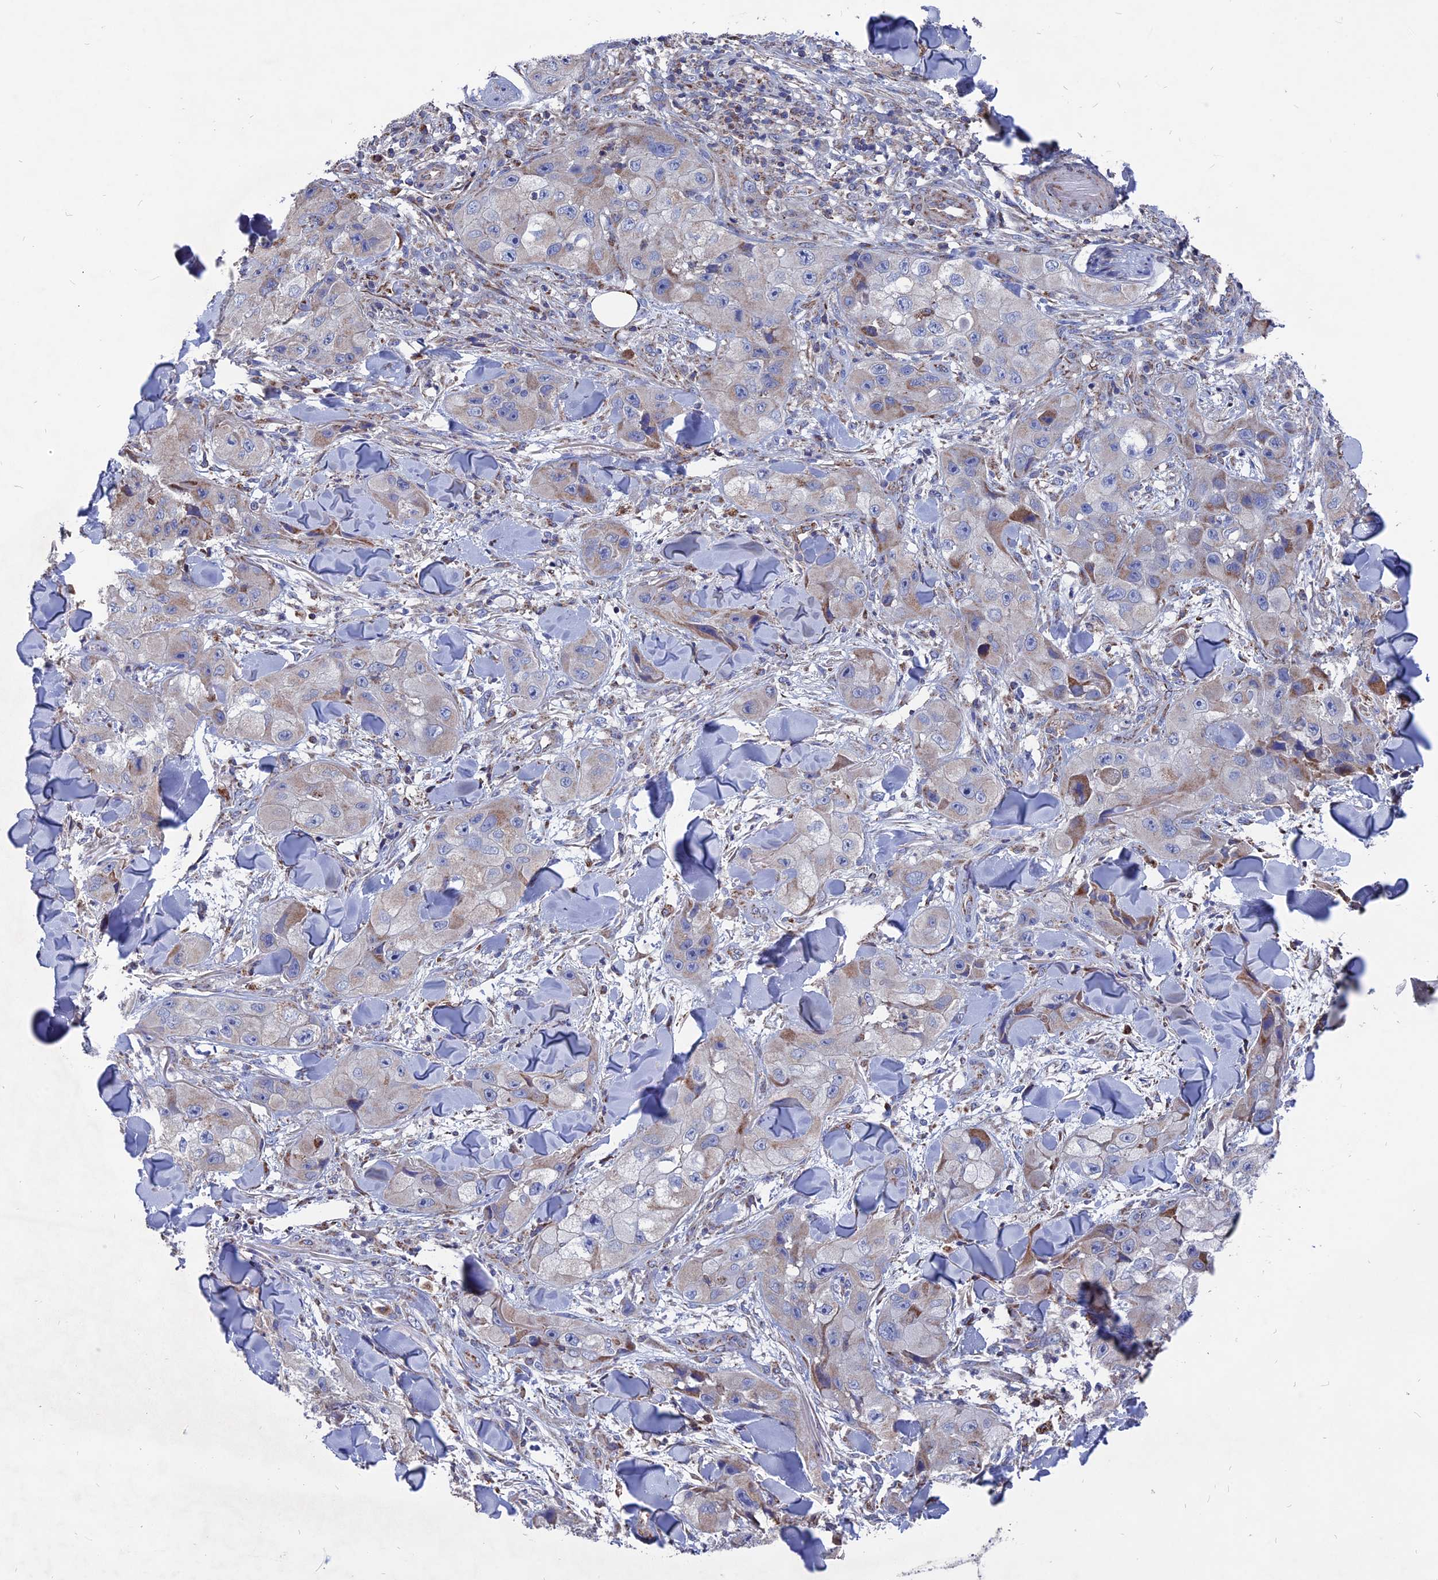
{"staining": {"intensity": "negative", "quantity": "none", "location": "none"}, "tissue": "skin cancer", "cell_type": "Tumor cells", "image_type": "cancer", "snomed": [{"axis": "morphology", "description": "Squamous cell carcinoma, NOS"}, {"axis": "topography", "description": "Skin"}, {"axis": "topography", "description": "Subcutis"}], "caption": "There is no significant expression in tumor cells of skin squamous cell carcinoma.", "gene": "TGFA", "patient": {"sex": "male", "age": 73}}